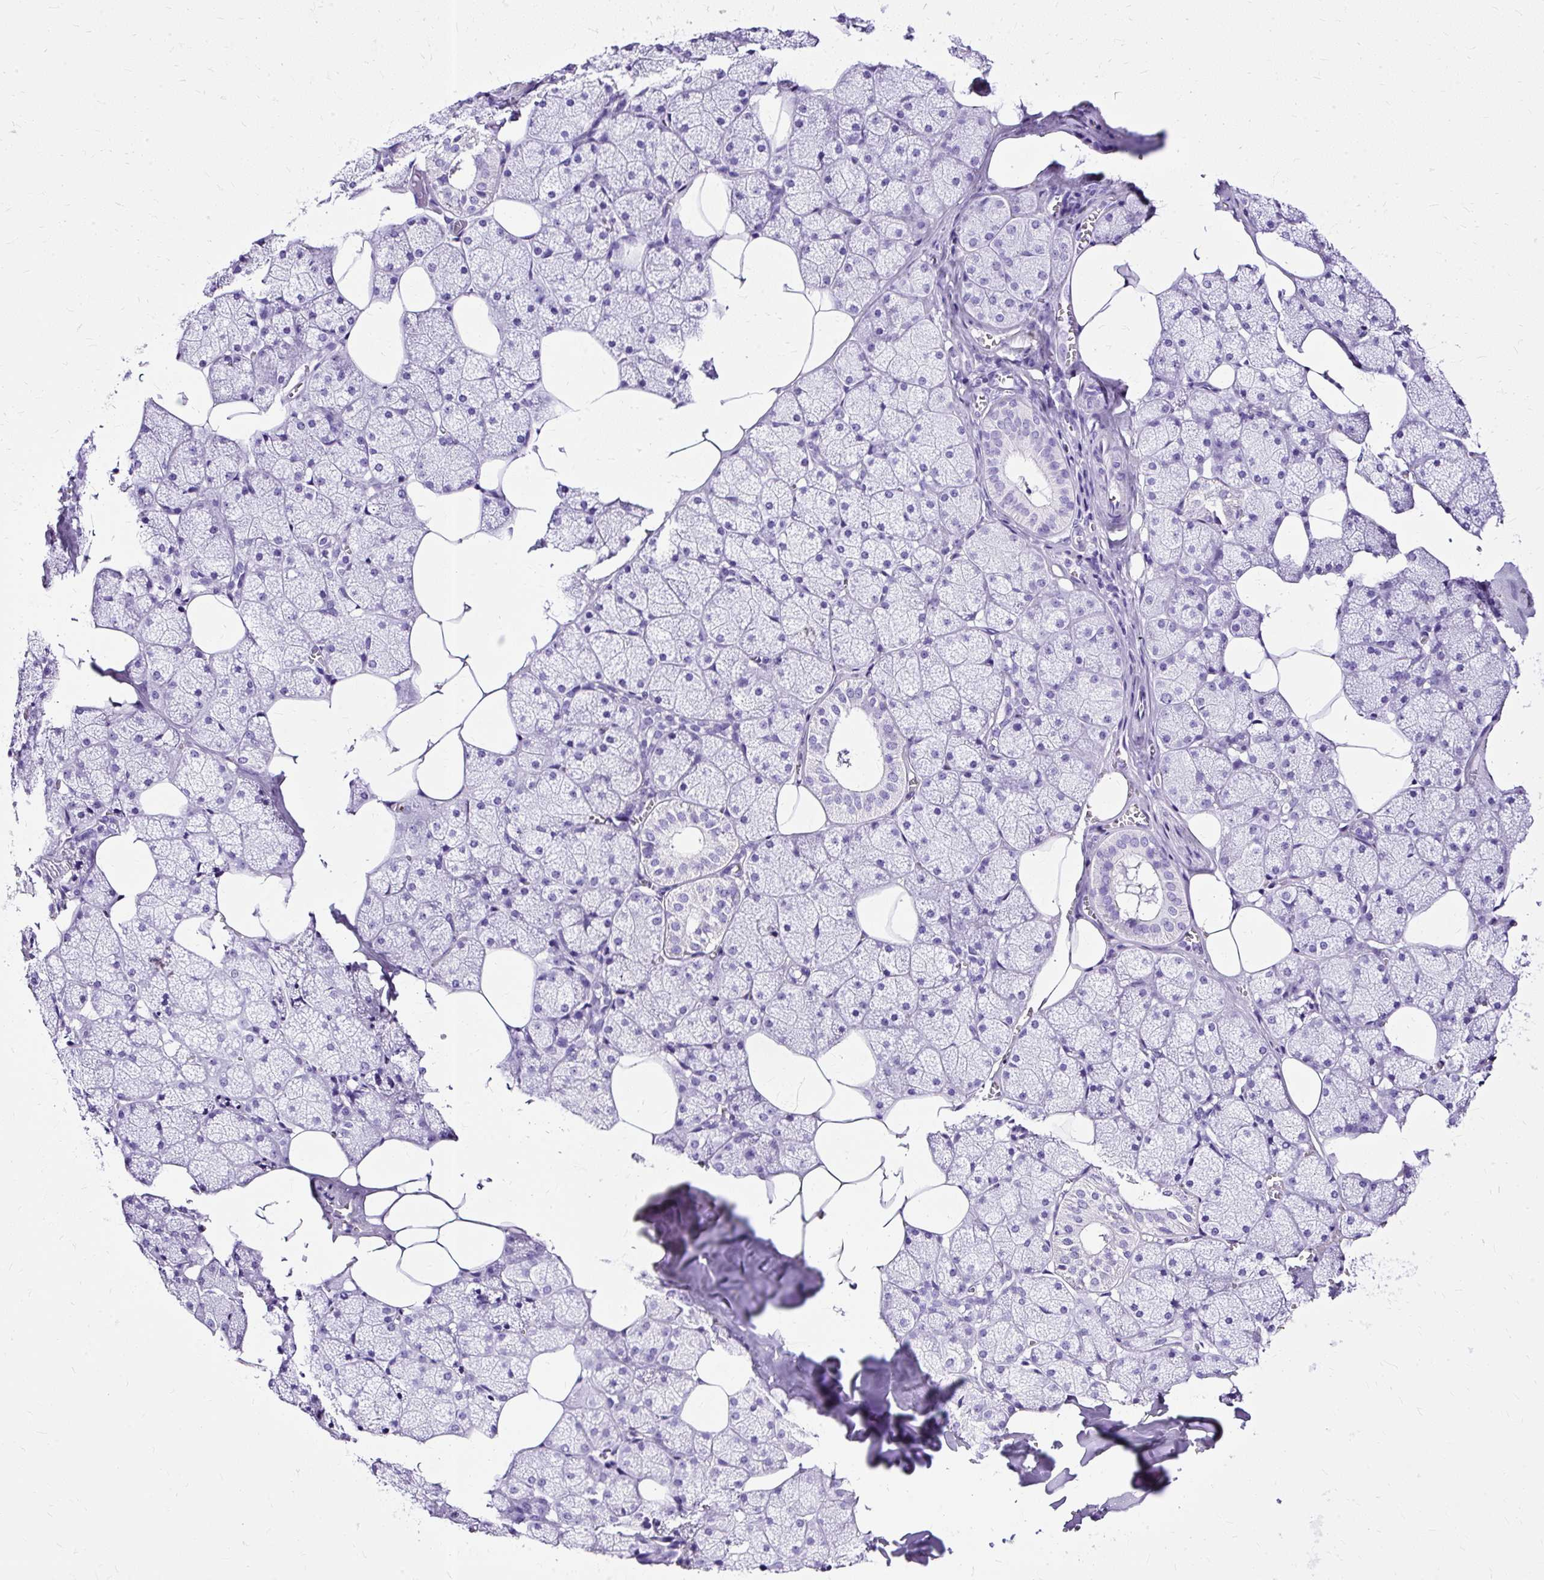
{"staining": {"intensity": "negative", "quantity": "none", "location": "none"}, "tissue": "salivary gland", "cell_type": "Glandular cells", "image_type": "normal", "snomed": [{"axis": "morphology", "description": "Normal tissue, NOS"}, {"axis": "topography", "description": "Salivary gland"}, {"axis": "topography", "description": "Peripheral nerve tissue"}], "caption": "An IHC micrograph of unremarkable salivary gland is shown. There is no staining in glandular cells of salivary gland.", "gene": "SLC8A2", "patient": {"sex": "male", "age": 38}}